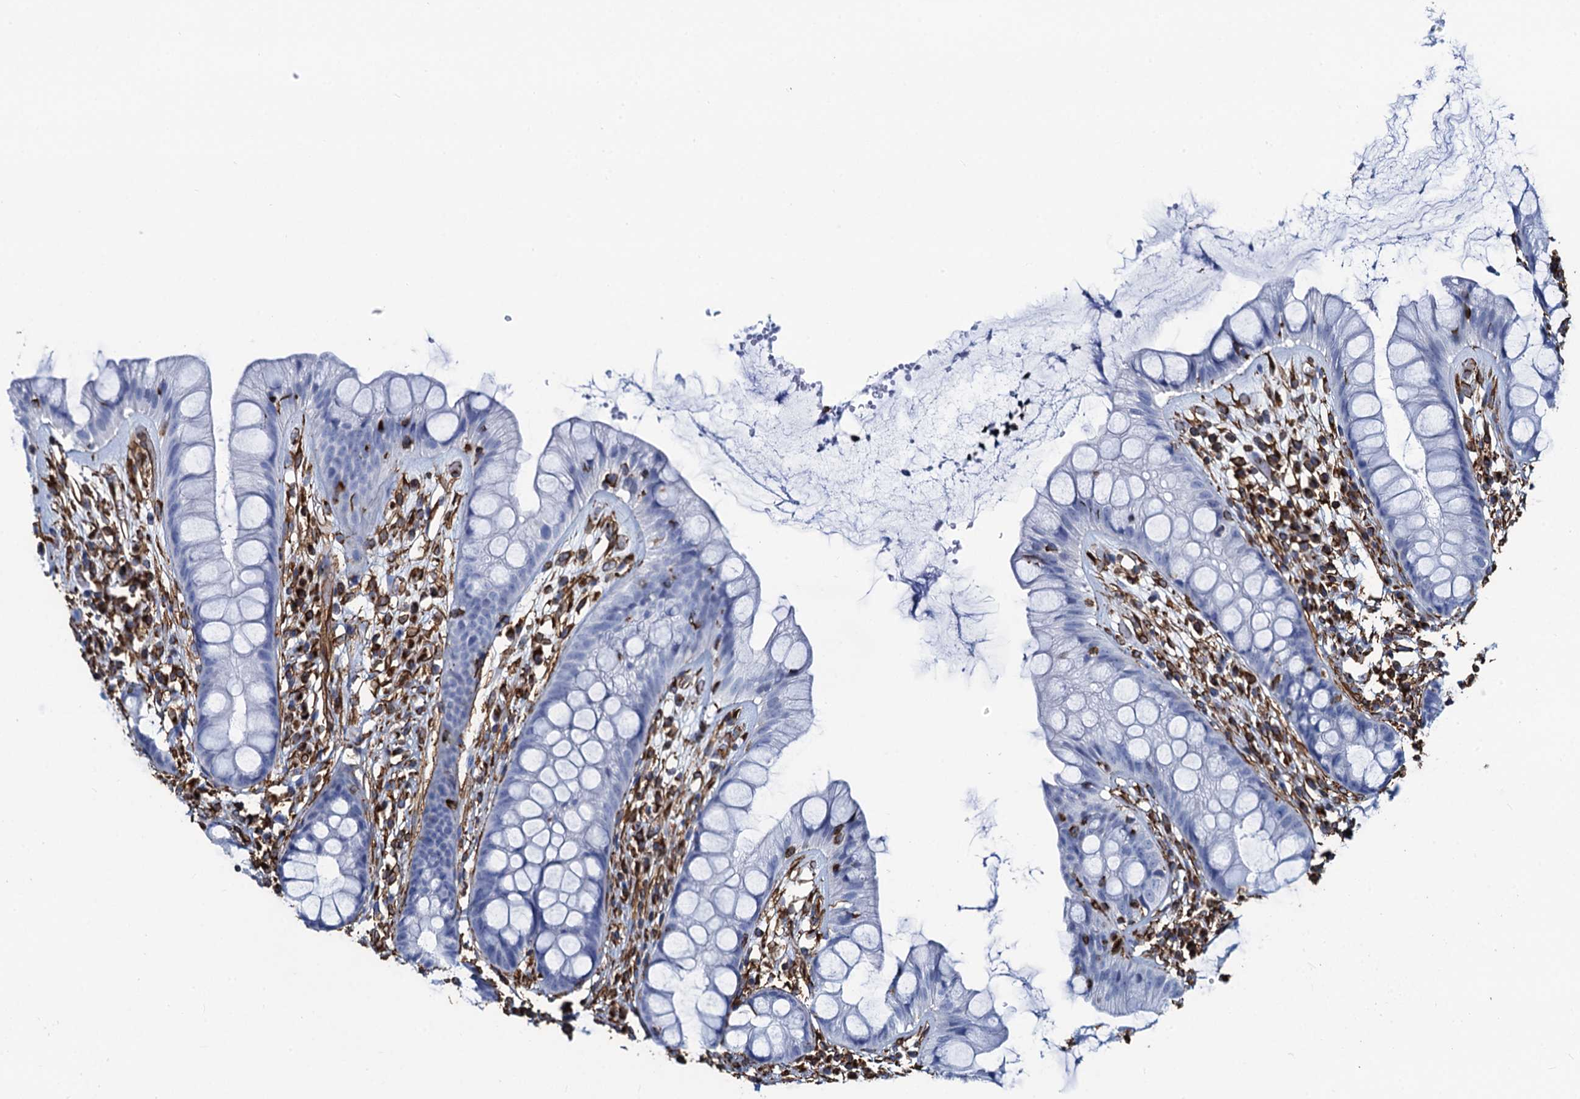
{"staining": {"intensity": "negative", "quantity": "none", "location": "none"}, "tissue": "rectum", "cell_type": "Glandular cells", "image_type": "normal", "snomed": [{"axis": "morphology", "description": "Normal tissue, NOS"}, {"axis": "topography", "description": "Rectum"}], "caption": "Immunohistochemical staining of benign human rectum displays no significant expression in glandular cells. (Brightfield microscopy of DAB (3,3'-diaminobenzidine) immunohistochemistry (IHC) at high magnification).", "gene": "PGM2", "patient": {"sex": "male", "age": 74}}